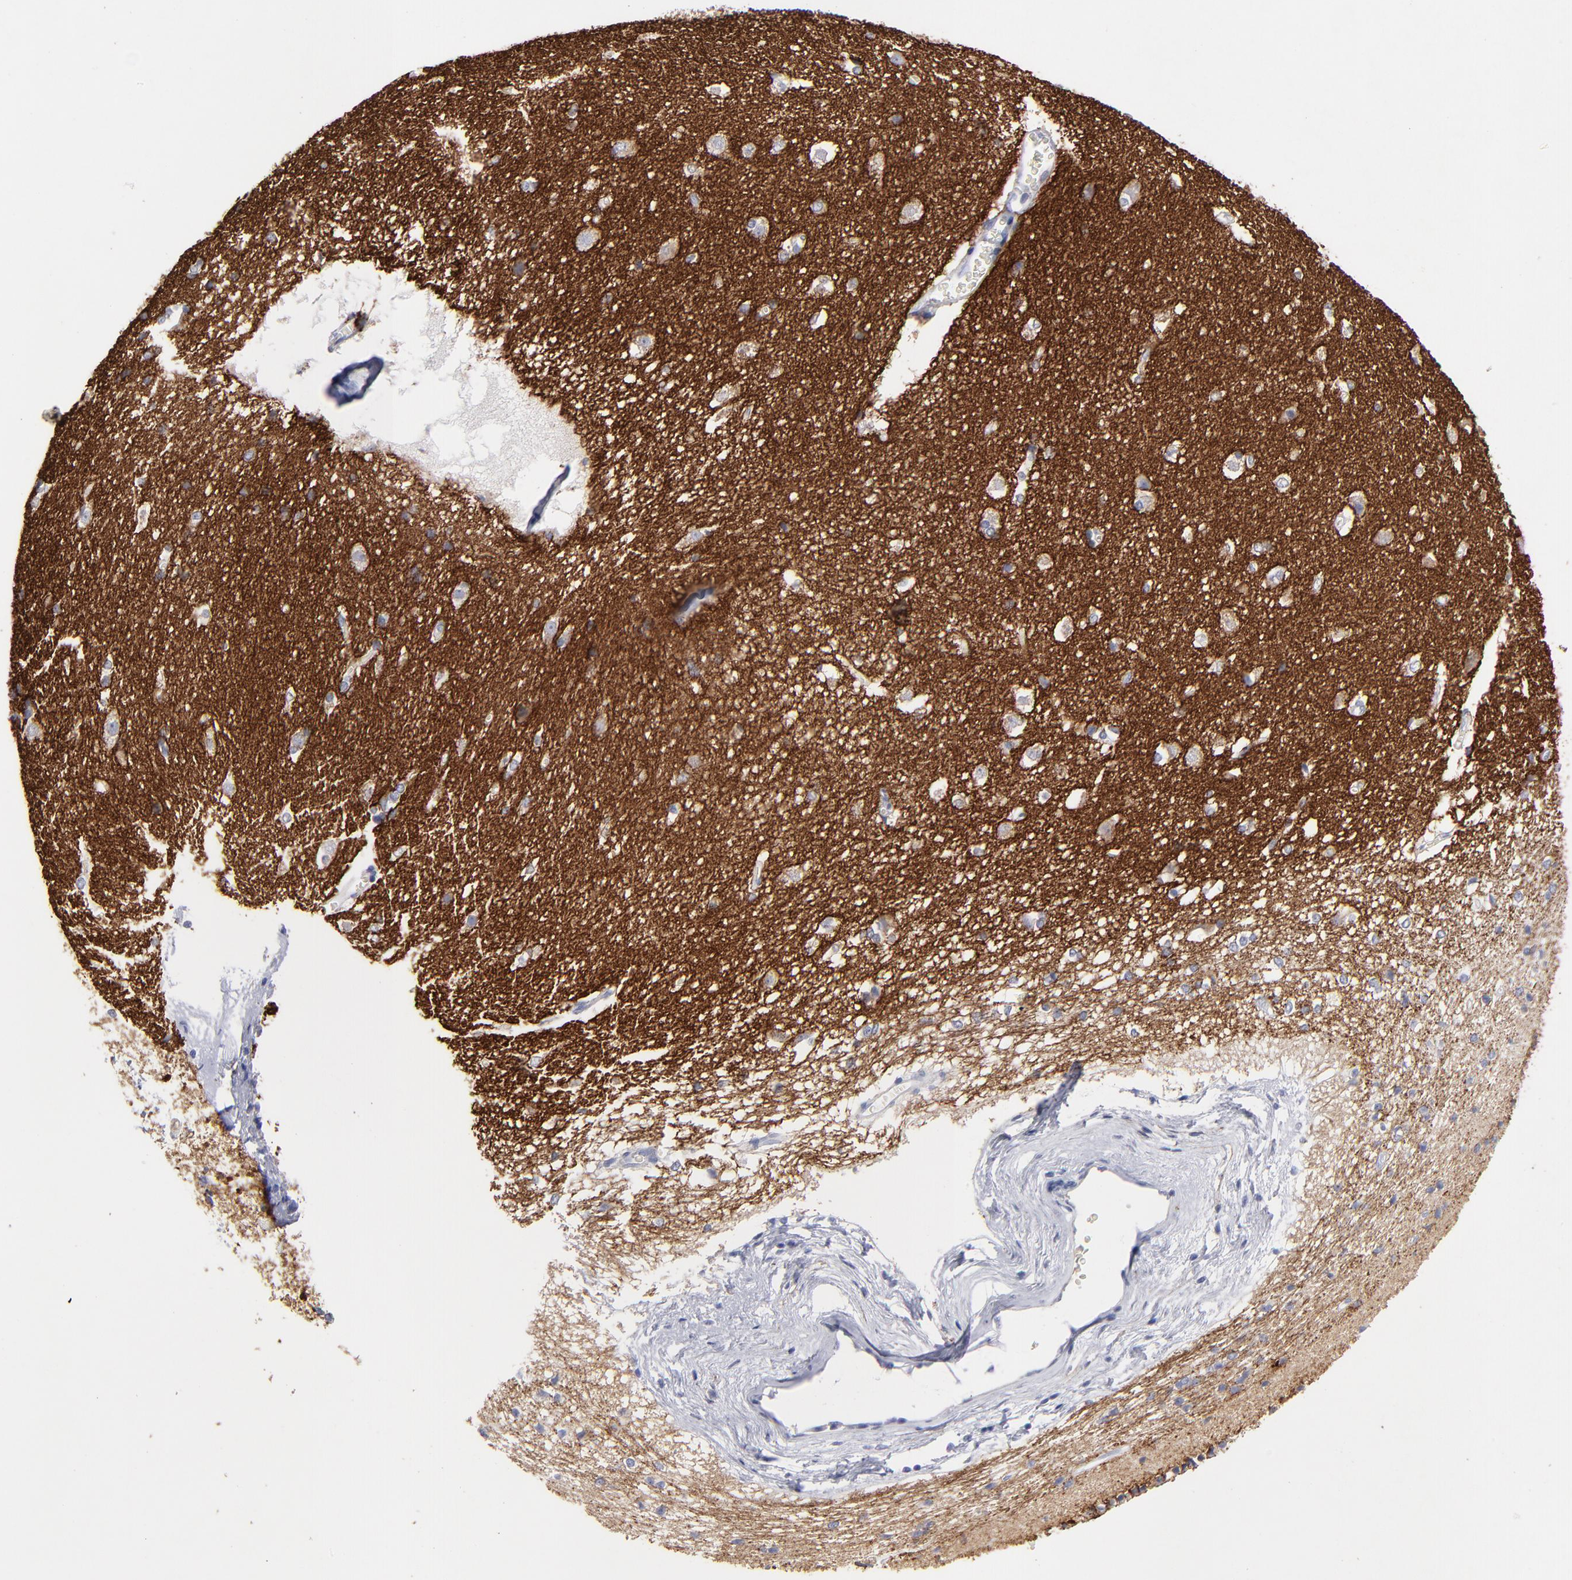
{"staining": {"intensity": "negative", "quantity": "none", "location": "none"}, "tissue": "caudate", "cell_type": "Glial cells", "image_type": "normal", "snomed": [{"axis": "morphology", "description": "Normal tissue, NOS"}, {"axis": "topography", "description": "Lateral ventricle wall"}], "caption": "Immunohistochemistry of normal caudate reveals no staining in glial cells.", "gene": "CADM3", "patient": {"sex": "female", "age": 19}}